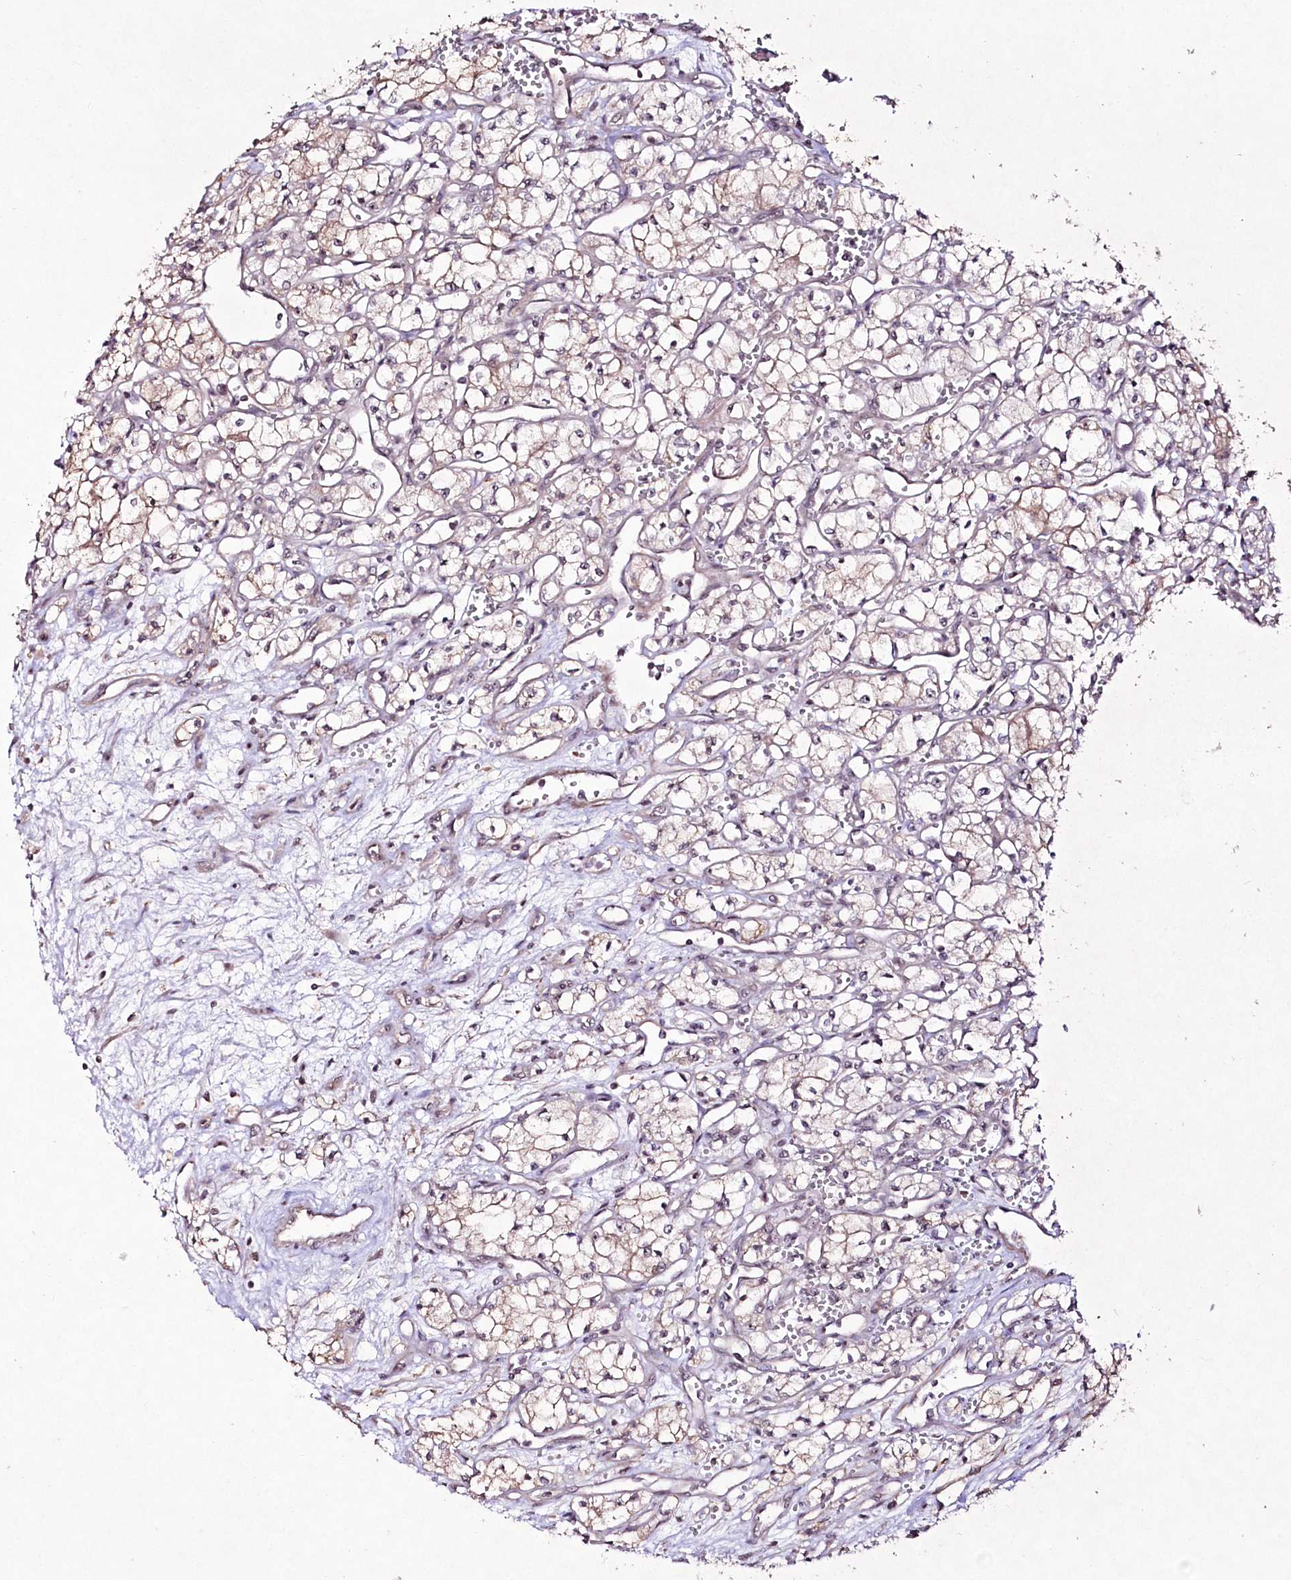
{"staining": {"intensity": "weak", "quantity": "<25%", "location": "cytoplasmic/membranous"}, "tissue": "renal cancer", "cell_type": "Tumor cells", "image_type": "cancer", "snomed": [{"axis": "morphology", "description": "Adenocarcinoma, NOS"}, {"axis": "topography", "description": "Kidney"}], "caption": "Immunohistochemistry of renal cancer demonstrates no expression in tumor cells.", "gene": "CCDC59", "patient": {"sex": "male", "age": 59}}